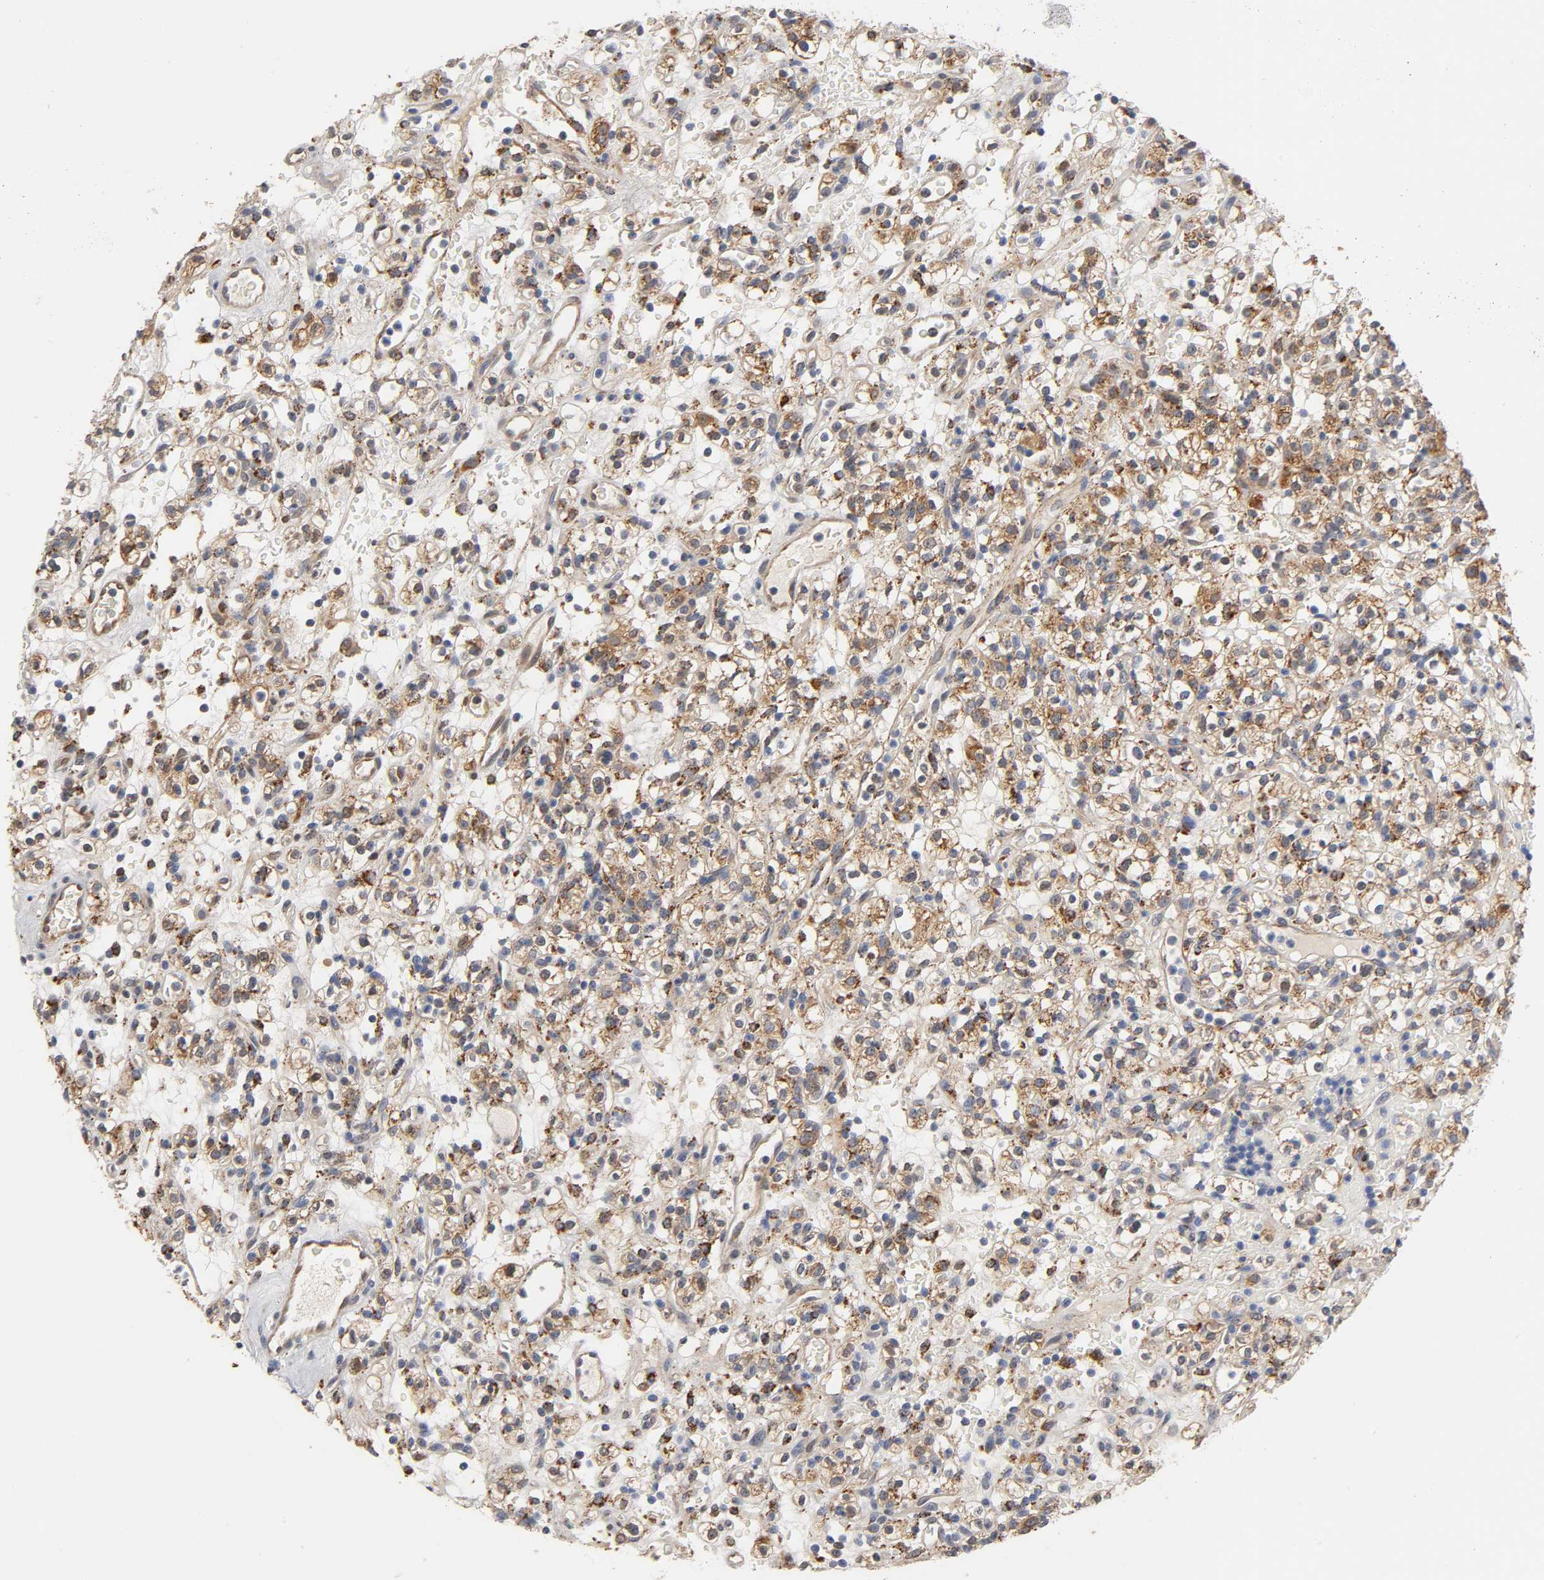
{"staining": {"intensity": "strong", "quantity": ">75%", "location": "cytoplasmic/membranous"}, "tissue": "renal cancer", "cell_type": "Tumor cells", "image_type": "cancer", "snomed": [{"axis": "morphology", "description": "Normal tissue, NOS"}, {"axis": "morphology", "description": "Adenocarcinoma, NOS"}, {"axis": "topography", "description": "Kidney"}], "caption": "Renal cancer was stained to show a protein in brown. There is high levels of strong cytoplasmic/membranous staining in about >75% of tumor cells.", "gene": "ISG15", "patient": {"sex": "female", "age": 72}}